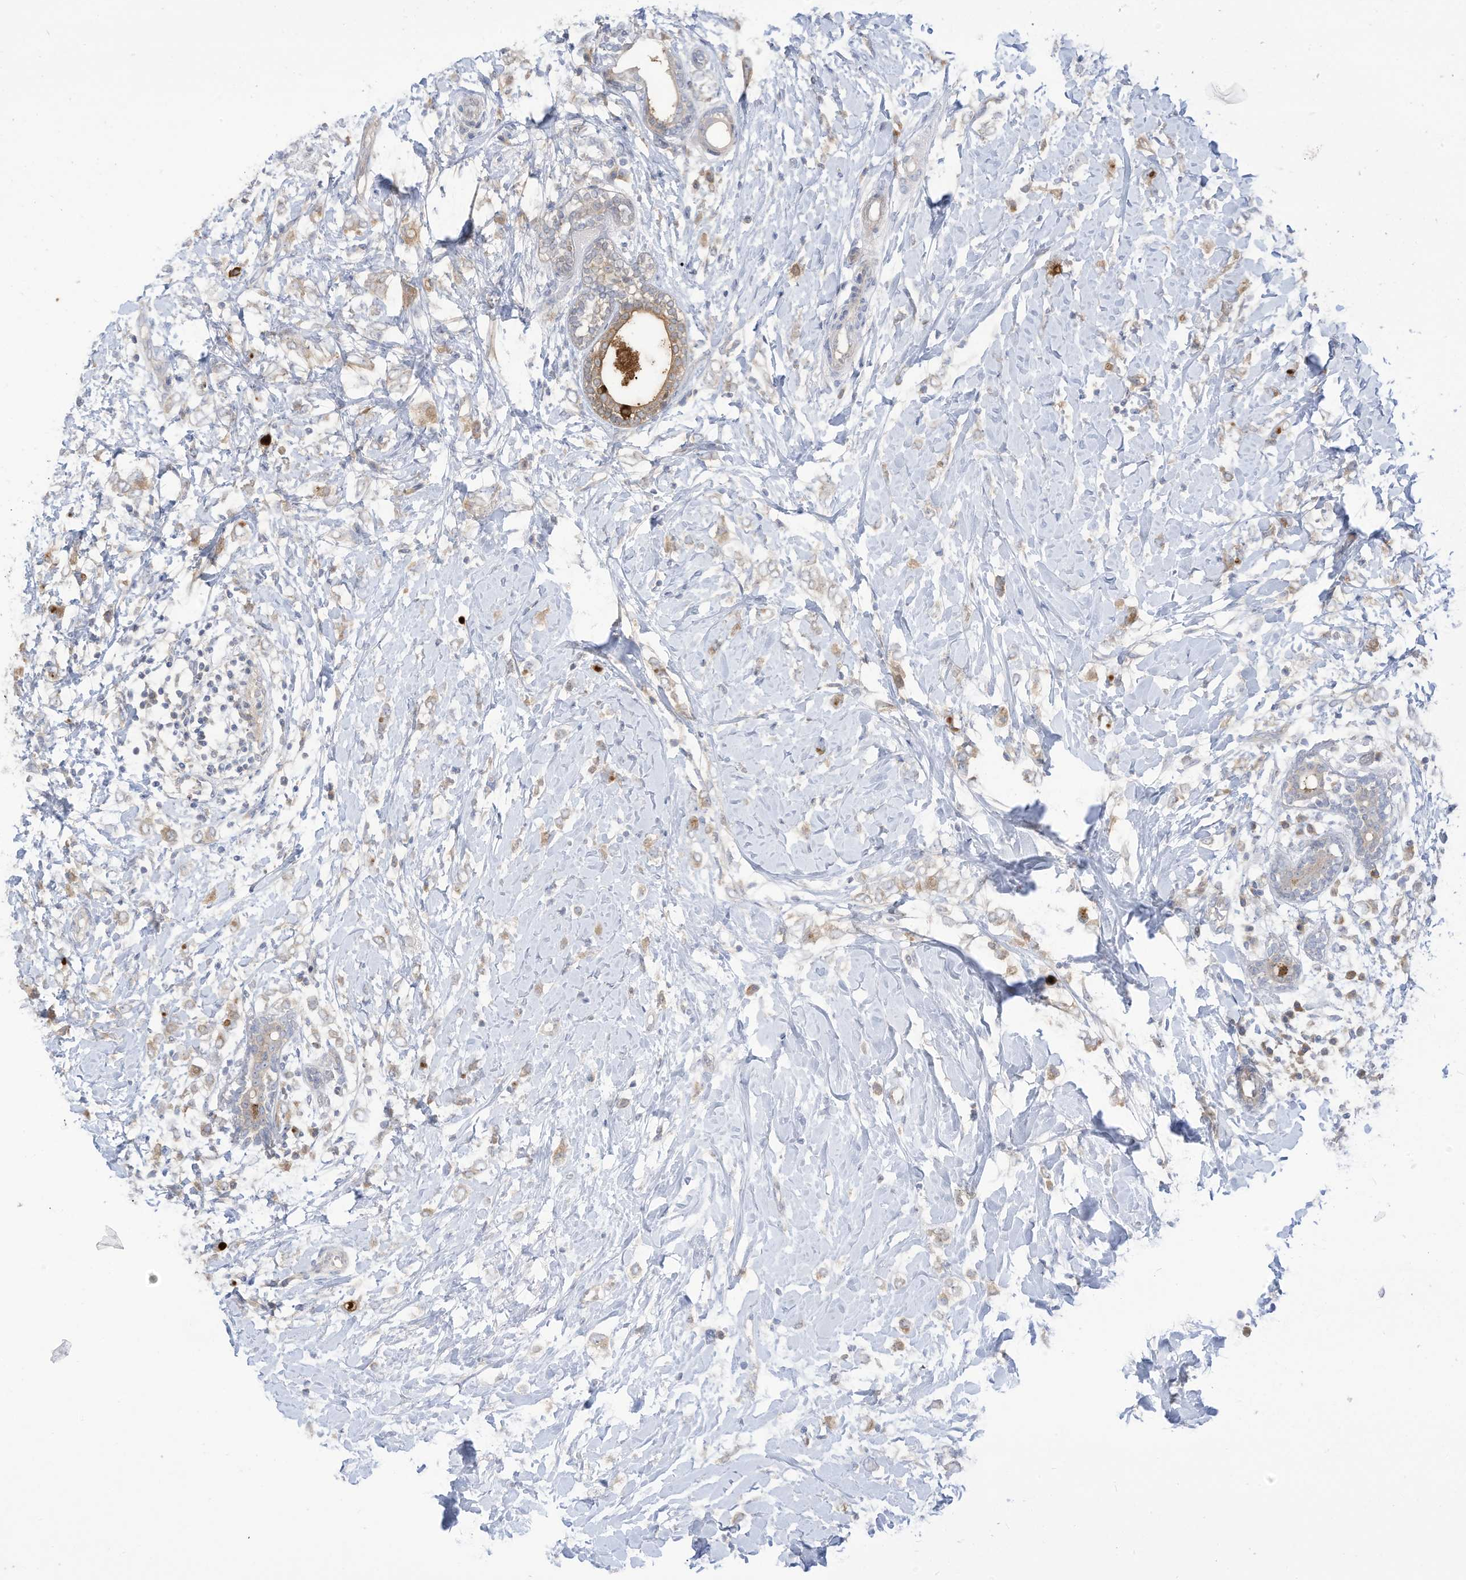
{"staining": {"intensity": "weak", "quantity": "<25%", "location": "cytoplasmic/membranous"}, "tissue": "breast cancer", "cell_type": "Tumor cells", "image_type": "cancer", "snomed": [{"axis": "morphology", "description": "Normal tissue, NOS"}, {"axis": "morphology", "description": "Lobular carcinoma"}, {"axis": "topography", "description": "Breast"}], "caption": "The immunohistochemistry photomicrograph has no significant positivity in tumor cells of lobular carcinoma (breast) tissue. (DAB immunohistochemistry, high magnification).", "gene": "LRRN2", "patient": {"sex": "female", "age": 47}}